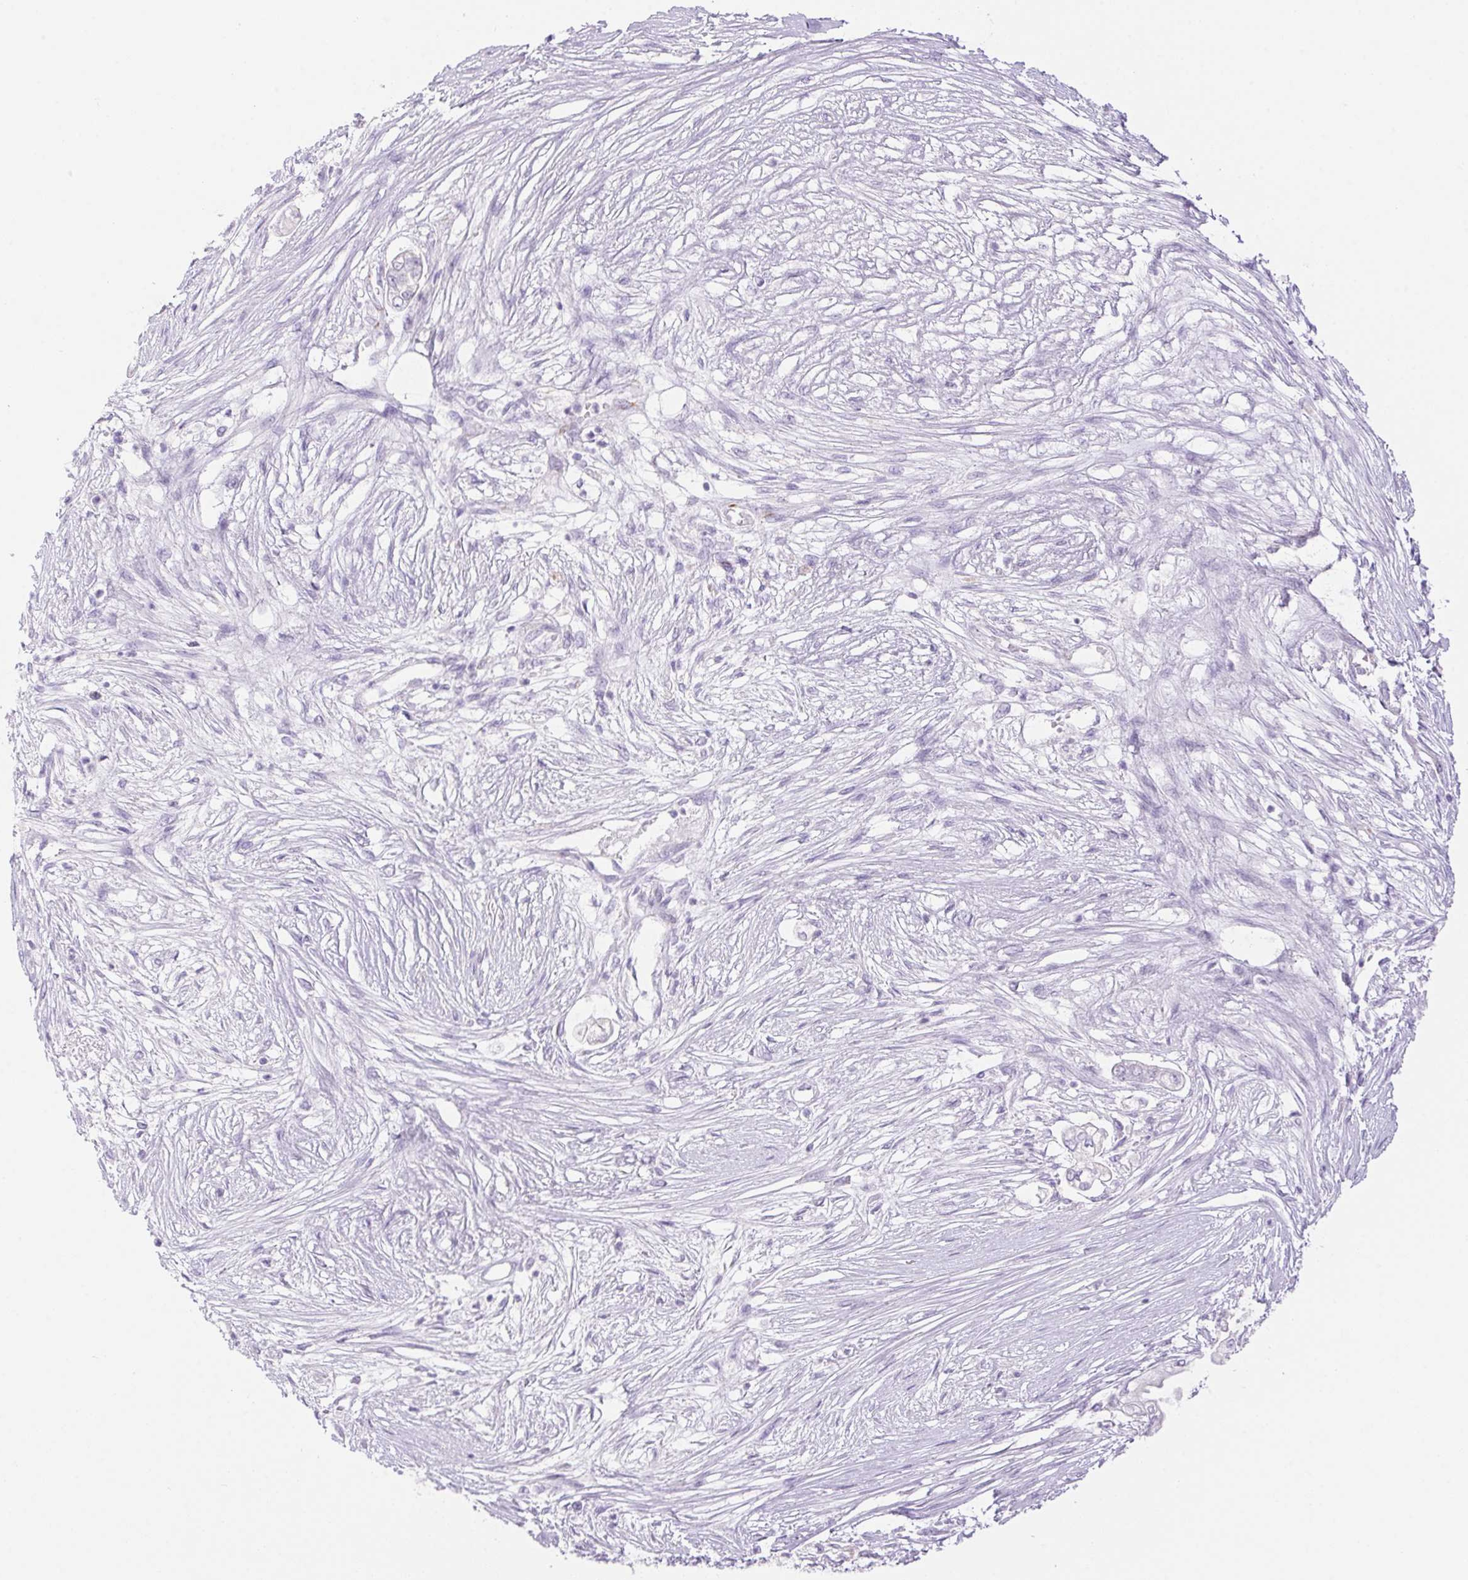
{"staining": {"intensity": "negative", "quantity": "none", "location": "none"}, "tissue": "pancreatic cancer", "cell_type": "Tumor cells", "image_type": "cancer", "snomed": [{"axis": "morphology", "description": "Adenocarcinoma, NOS"}, {"axis": "topography", "description": "Pancreas"}], "caption": "Pancreatic adenocarcinoma was stained to show a protein in brown. There is no significant positivity in tumor cells.", "gene": "ERP27", "patient": {"sex": "female", "age": 69}}